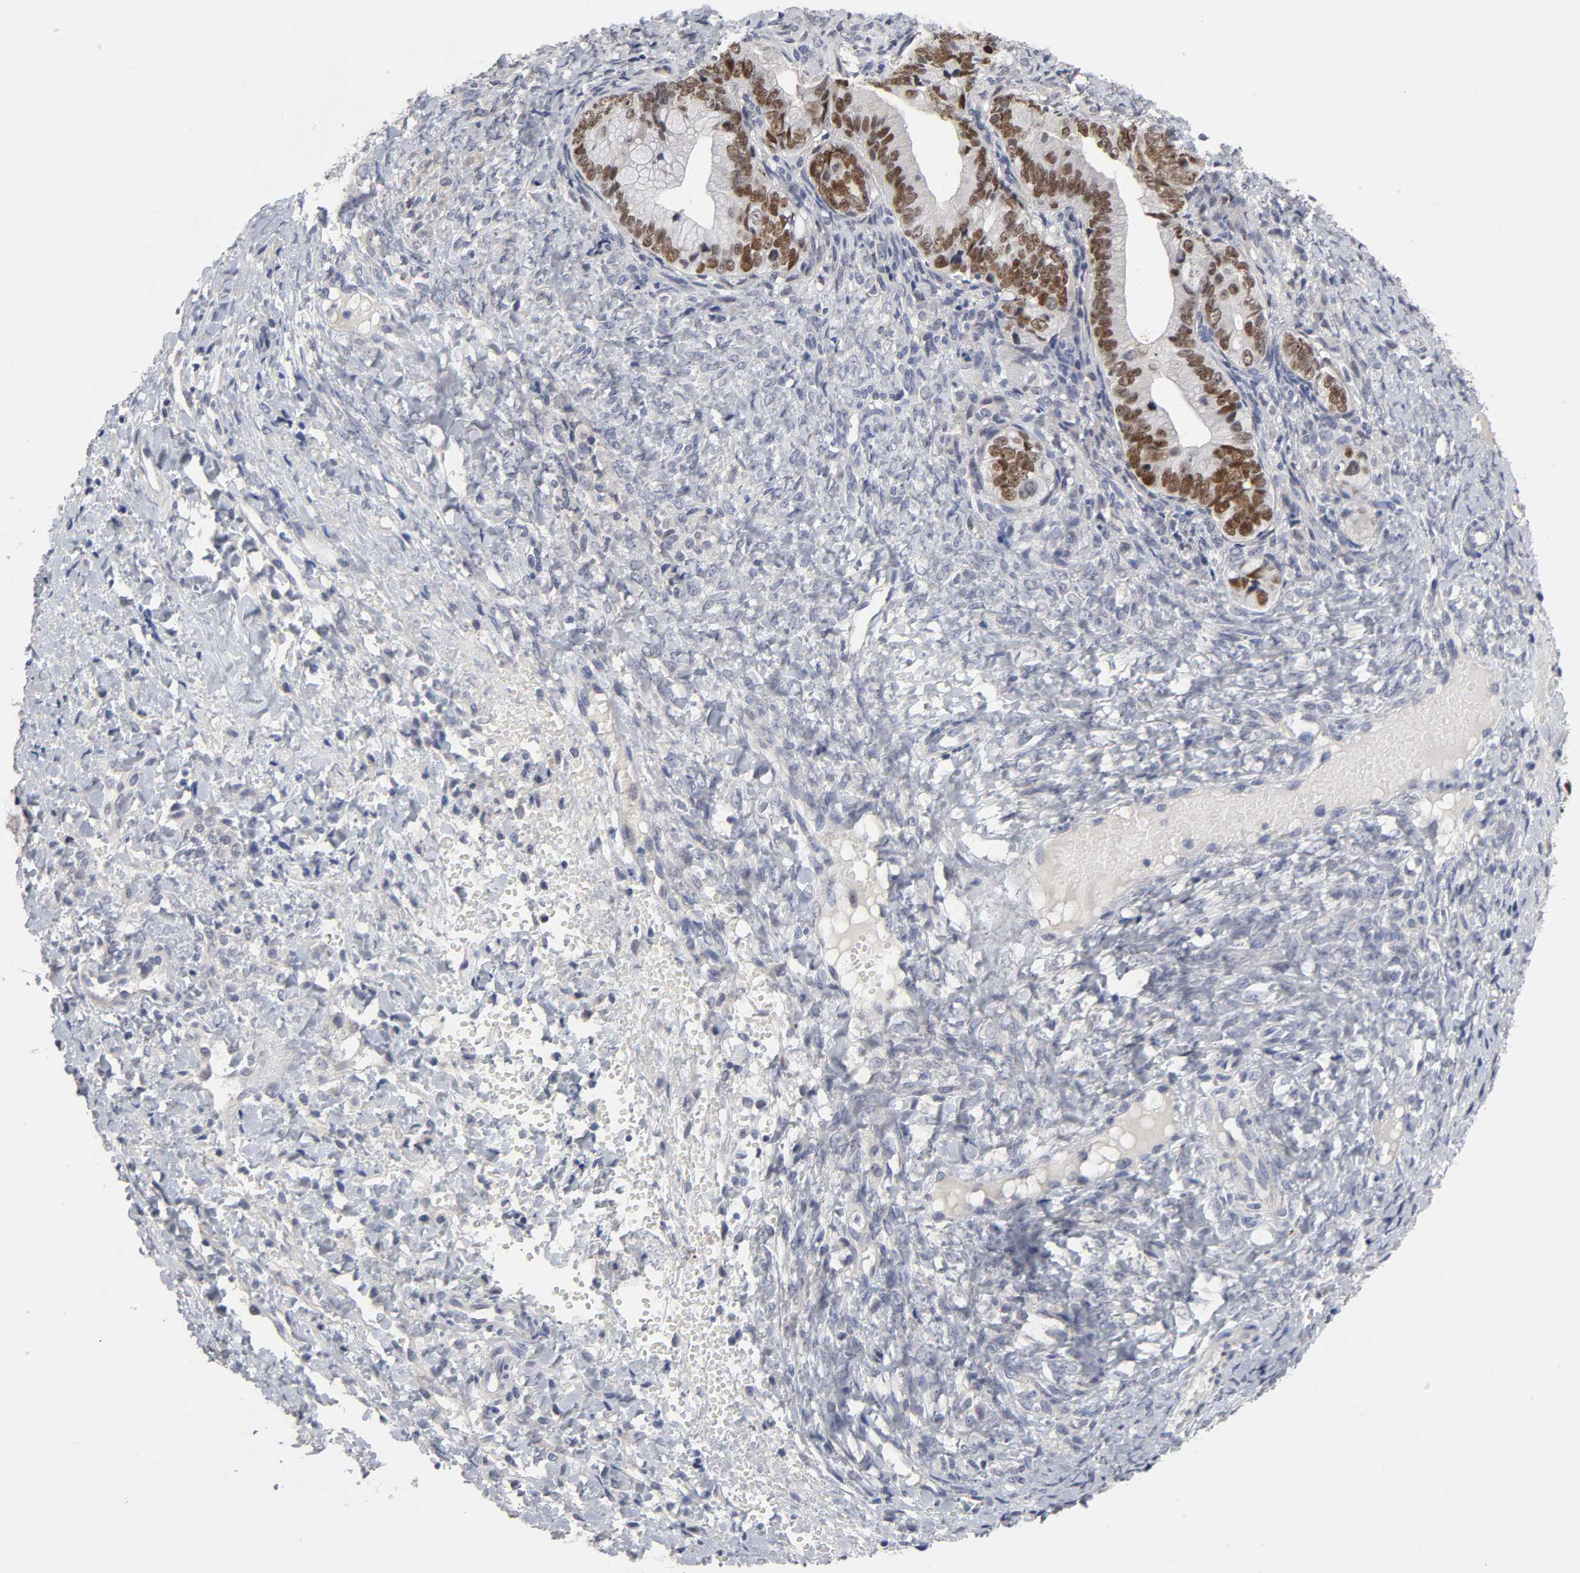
{"staining": {"intensity": "strong", "quantity": ">75%", "location": "nuclear"}, "tissue": "ovarian cancer", "cell_type": "Tumor cells", "image_type": "cancer", "snomed": [{"axis": "morphology", "description": "Cystadenocarcinoma, mucinous, NOS"}, {"axis": "topography", "description": "Ovary"}], "caption": "The histopathology image displays staining of mucinous cystadenocarcinoma (ovarian), revealing strong nuclear protein staining (brown color) within tumor cells. The protein of interest is stained brown, and the nuclei are stained in blue (DAB (3,3'-diaminobenzidine) IHC with brightfield microscopy, high magnification).", "gene": "HNF4A", "patient": {"sex": "female", "age": 36}}